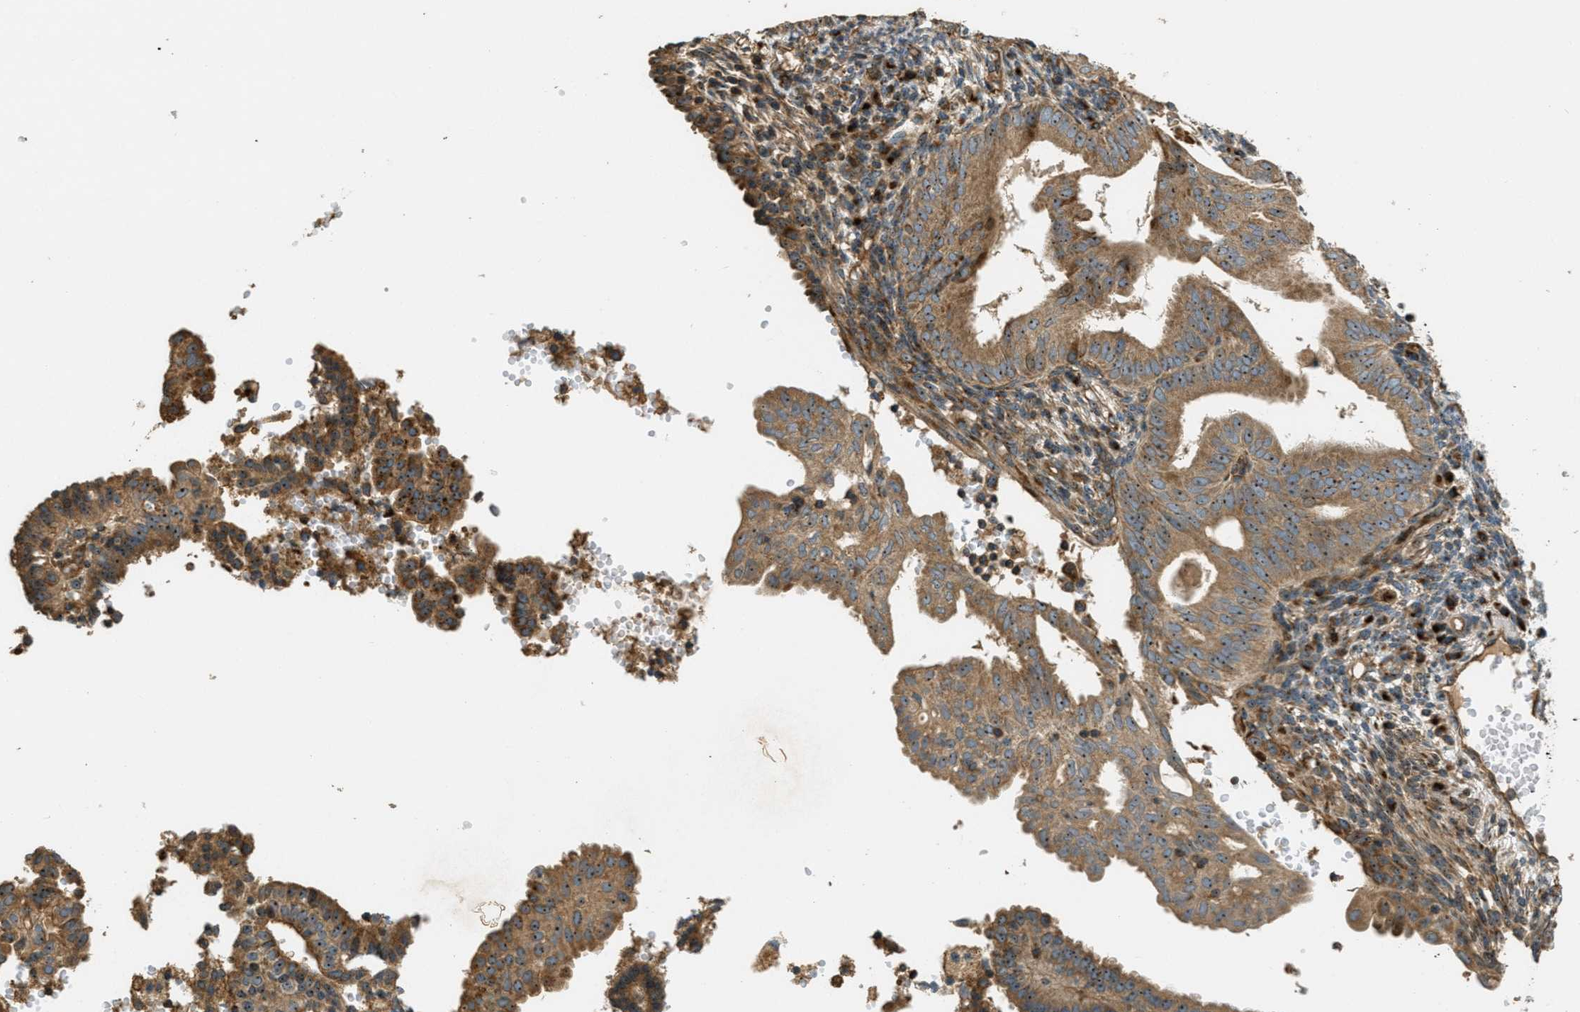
{"staining": {"intensity": "moderate", "quantity": ">75%", "location": "cytoplasmic/membranous,nuclear"}, "tissue": "endometrial cancer", "cell_type": "Tumor cells", "image_type": "cancer", "snomed": [{"axis": "morphology", "description": "Adenocarcinoma, NOS"}, {"axis": "topography", "description": "Endometrium"}], "caption": "This is an image of immunohistochemistry (IHC) staining of adenocarcinoma (endometrial), which shows moderate staining in the cytoplasmic/membranous and nuclear of tumor cells.", "gene": "LRP12", "patient": {"sex": "female", "age": 58}}